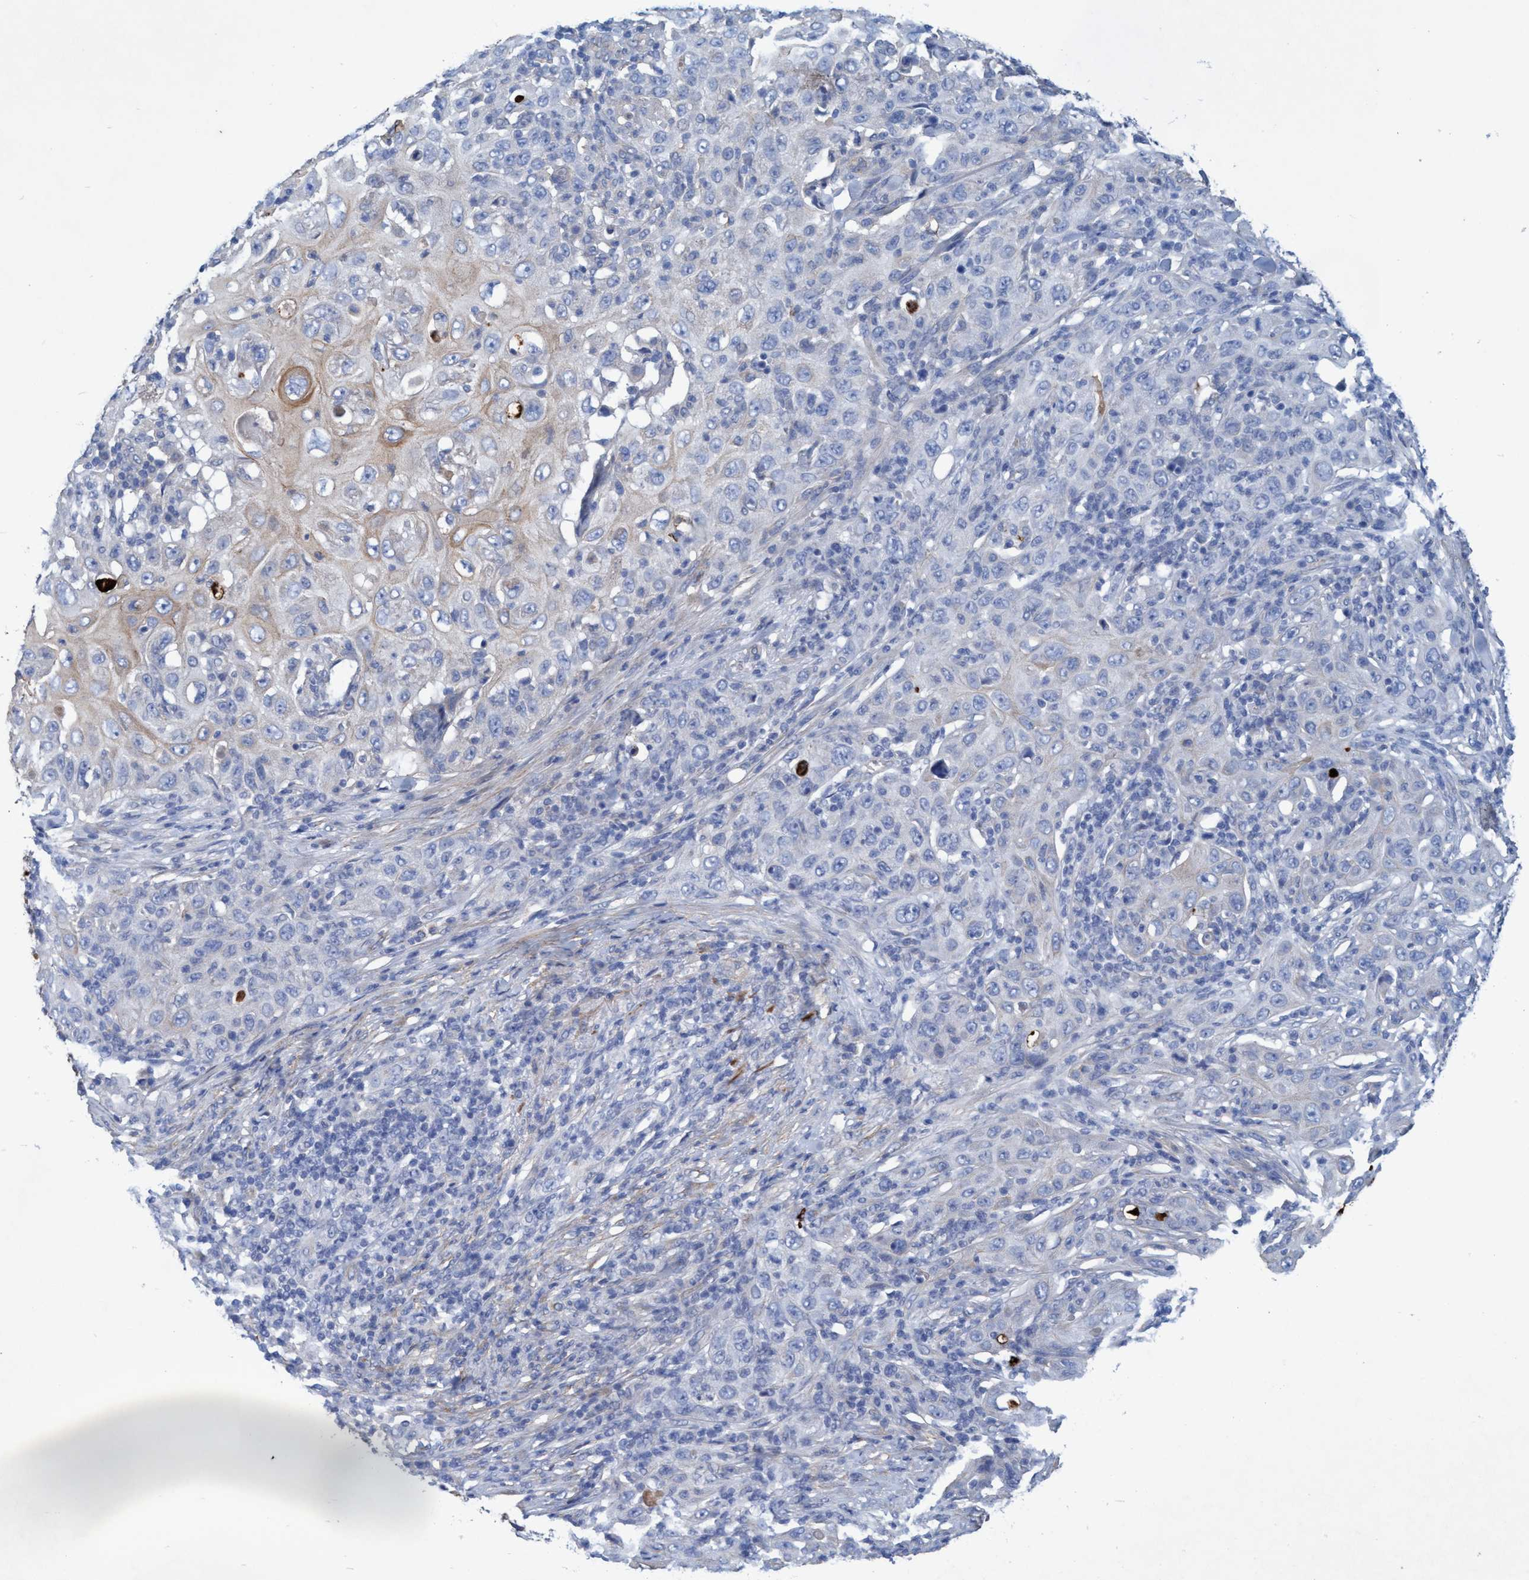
{"staining": {"intensity": "weak", "quantity": "<25%", "location": "cytoplasmic/membranous"}, "tissue": "skin cancer", "cell_type": "Tumor cells", "image_type": "cancer", "snomed": [{"axis": "morphology", "description": "Squamous cell carcinoma, NOS"}, {"axis": "topography", "description": "Skin"}], "caption": "A histopathology image of human skin cancer (squamous cell carcinoma) is negative for staining in tumor cells. (Brightfield microscopy of DAB (3,3'-diaminobenzidine) IHC at high magnification).", "gene": "GULP1", "patient": {"sex": "female", "age": 88}}